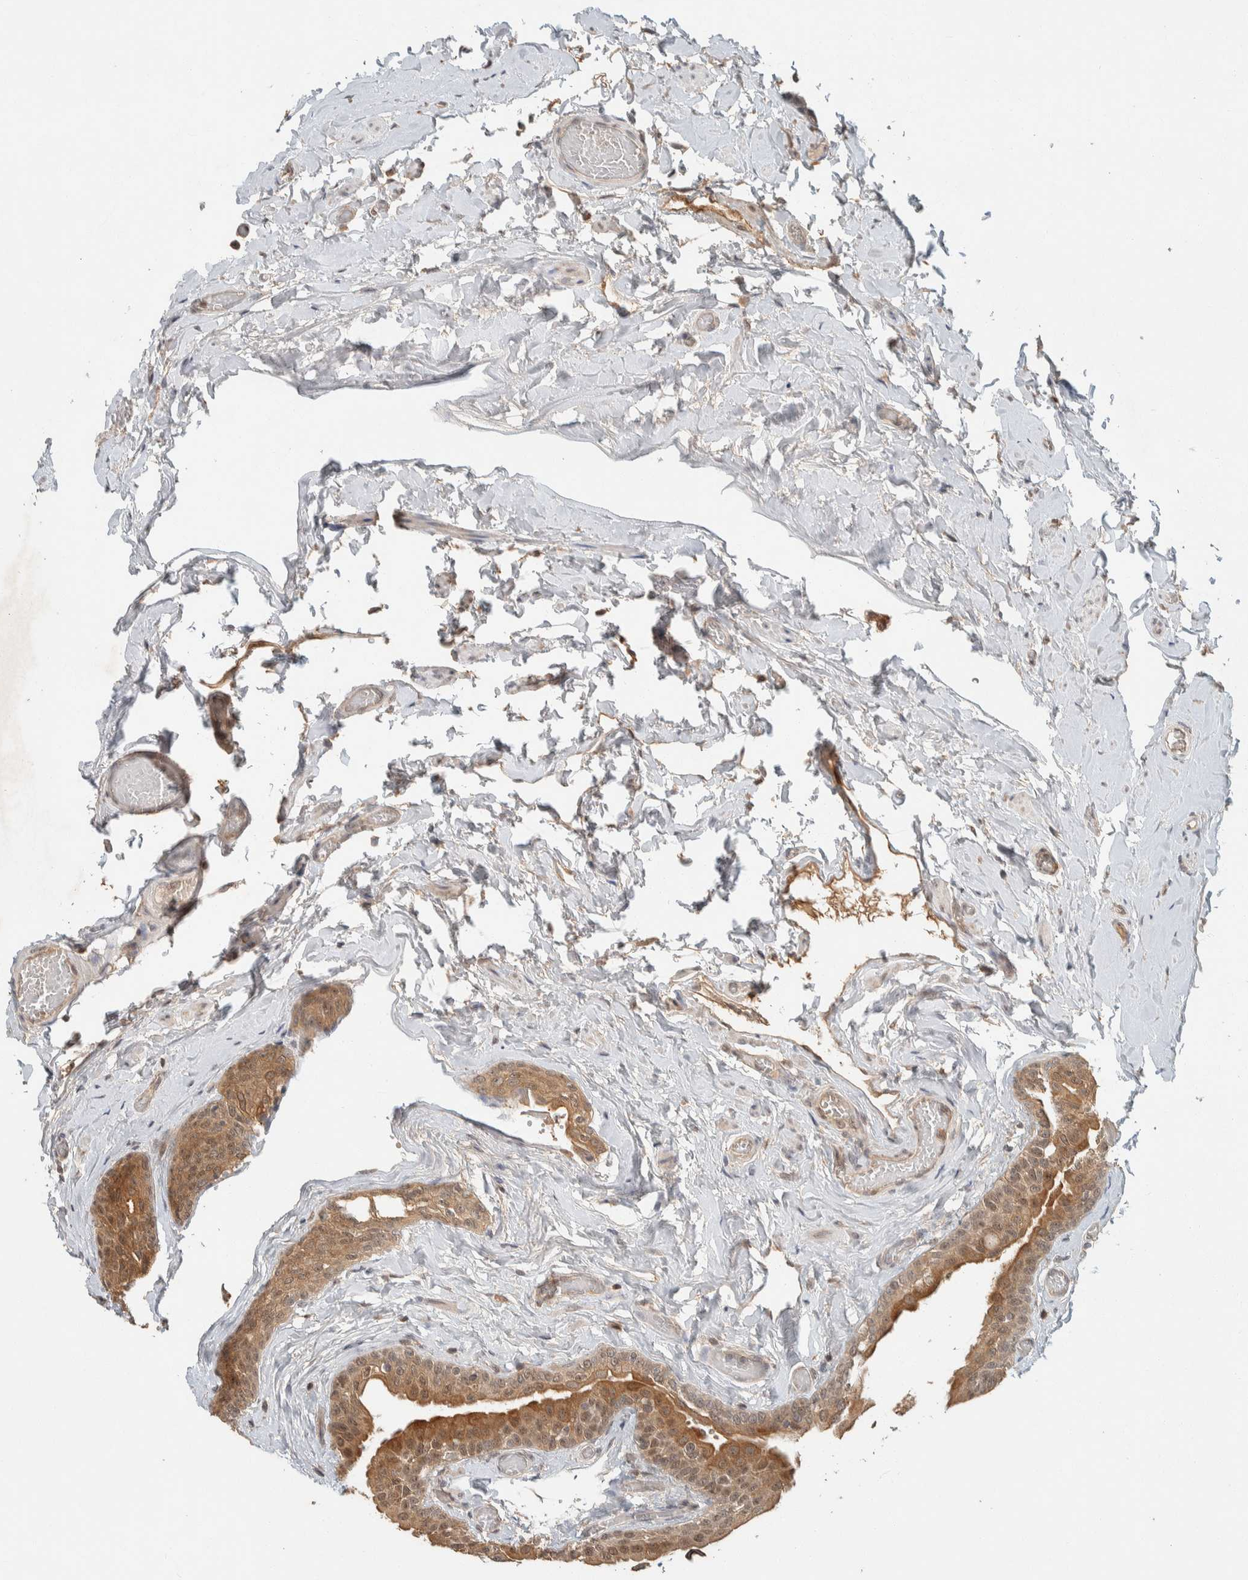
{"staining": {"intensity": "moderate", "quantity": ">75%", "location": "cytoplasmic/membranous"}, "tissue": "epididymis", "cell_type": "Glandular cells", "image_type": "normal", "snomed": [{"axis": "morphology", "description": "Normal tissue, NOS"}, {"axis": "topography", "description": "Testis"}, {"axis": "topography", "description": "Epididymis"}], "caption": "A brown stain highlights moderate cytoplasmic/membranous staining of a protein in glandular cells of unremarkable human epididymis.", "gene": "ZNF567", "patient": {"sex": "male", "age": 36}}